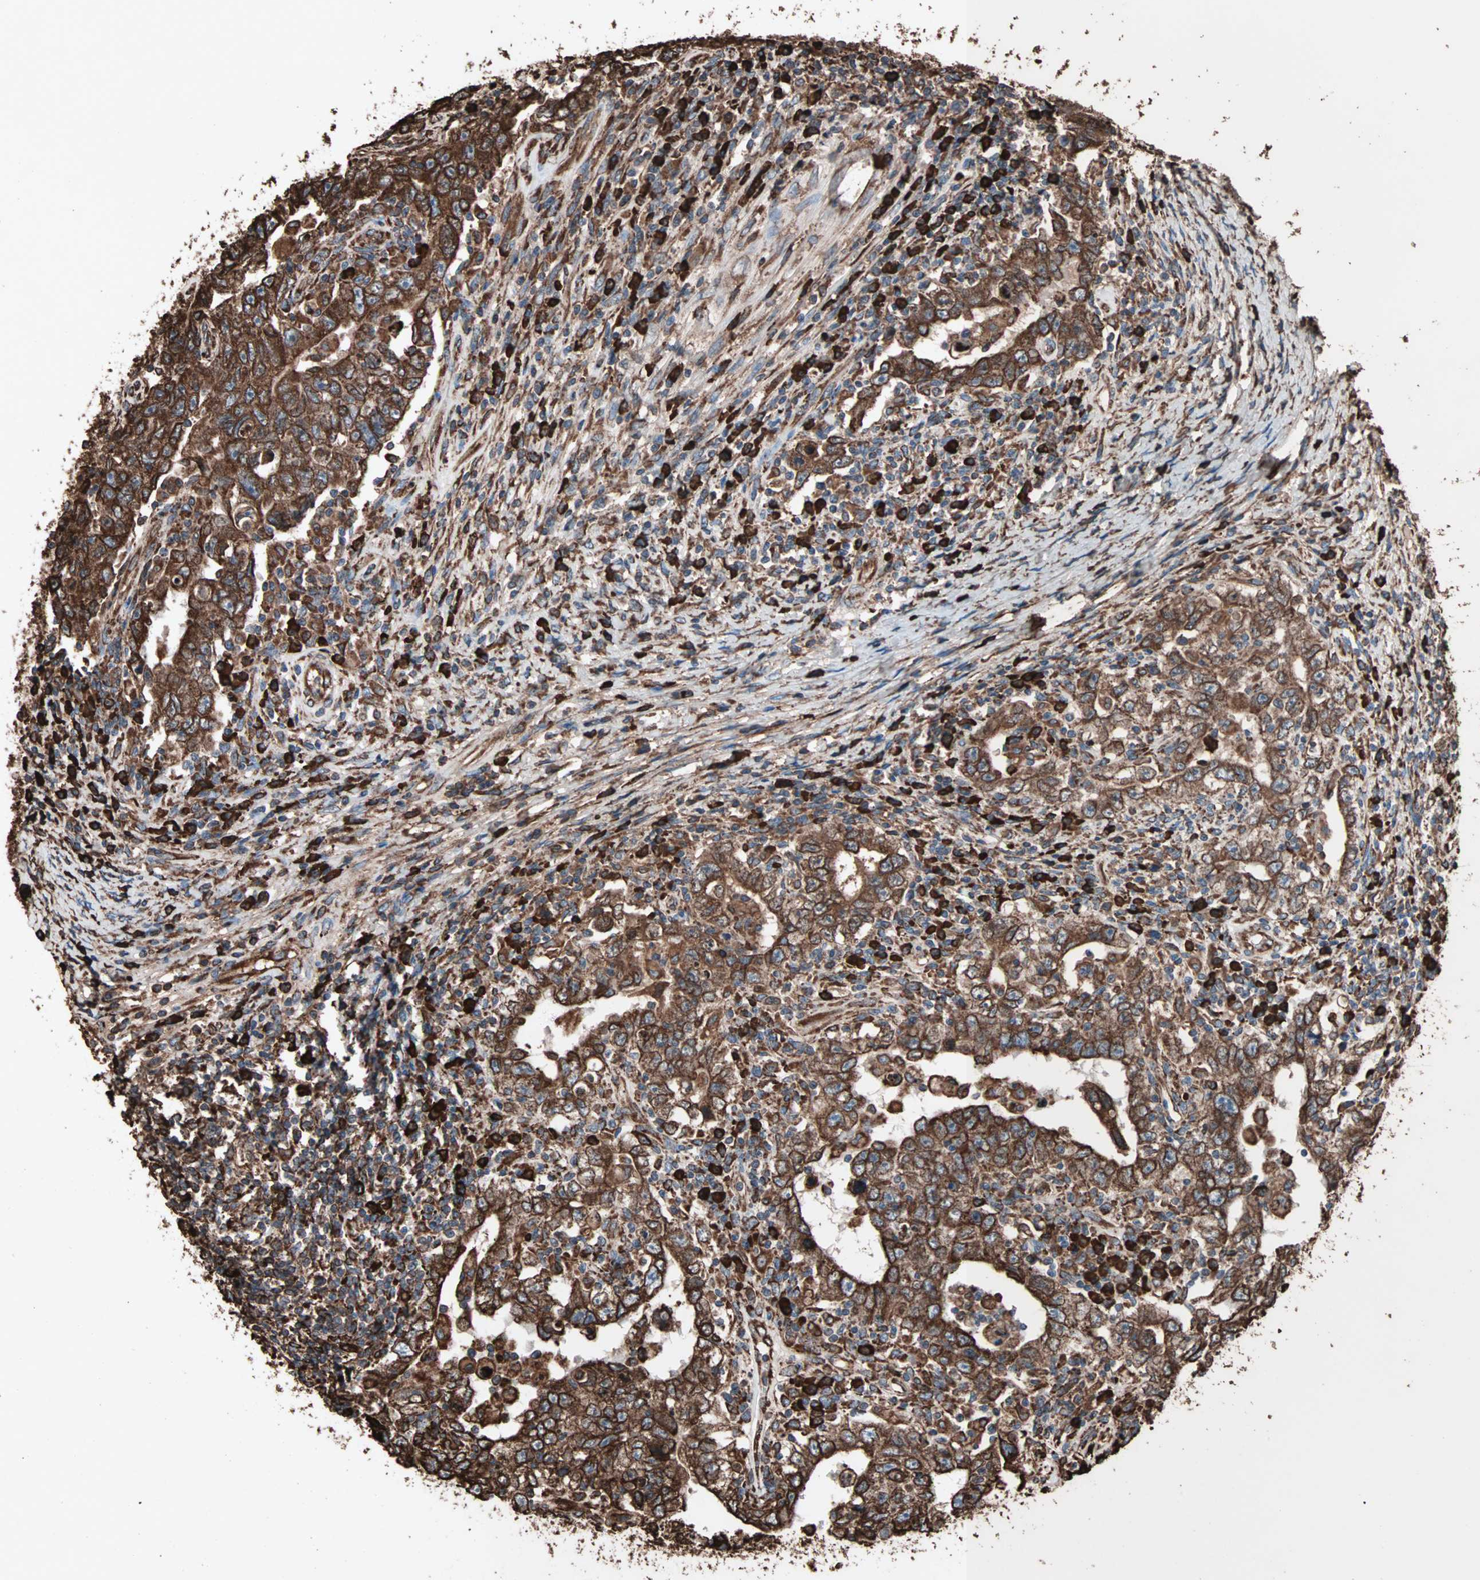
{"staining": {"intensity": "strong", "quantity": ">75%", "location": "cytoplasmic/membranous"}, "tissue": "testis cancer", "cell_type": "Tumor cells", "image_type": "cancer", "snomed": [{"axis": "morphology", "description": "Carcinoma, Embryonal, NOS"}, {"axis": "topography", "description": "Testis"}], "caption": "DAB (3,3'-diaminobenzidine) immunohistochemical staining of human embryonal carcinoma (testis) demonstrates strong cytoplasmic/membranous protein staining in about >75% of tumor cells.", "gene": "HSP90B1", "patient": {"sex": "male", "age": 26}}